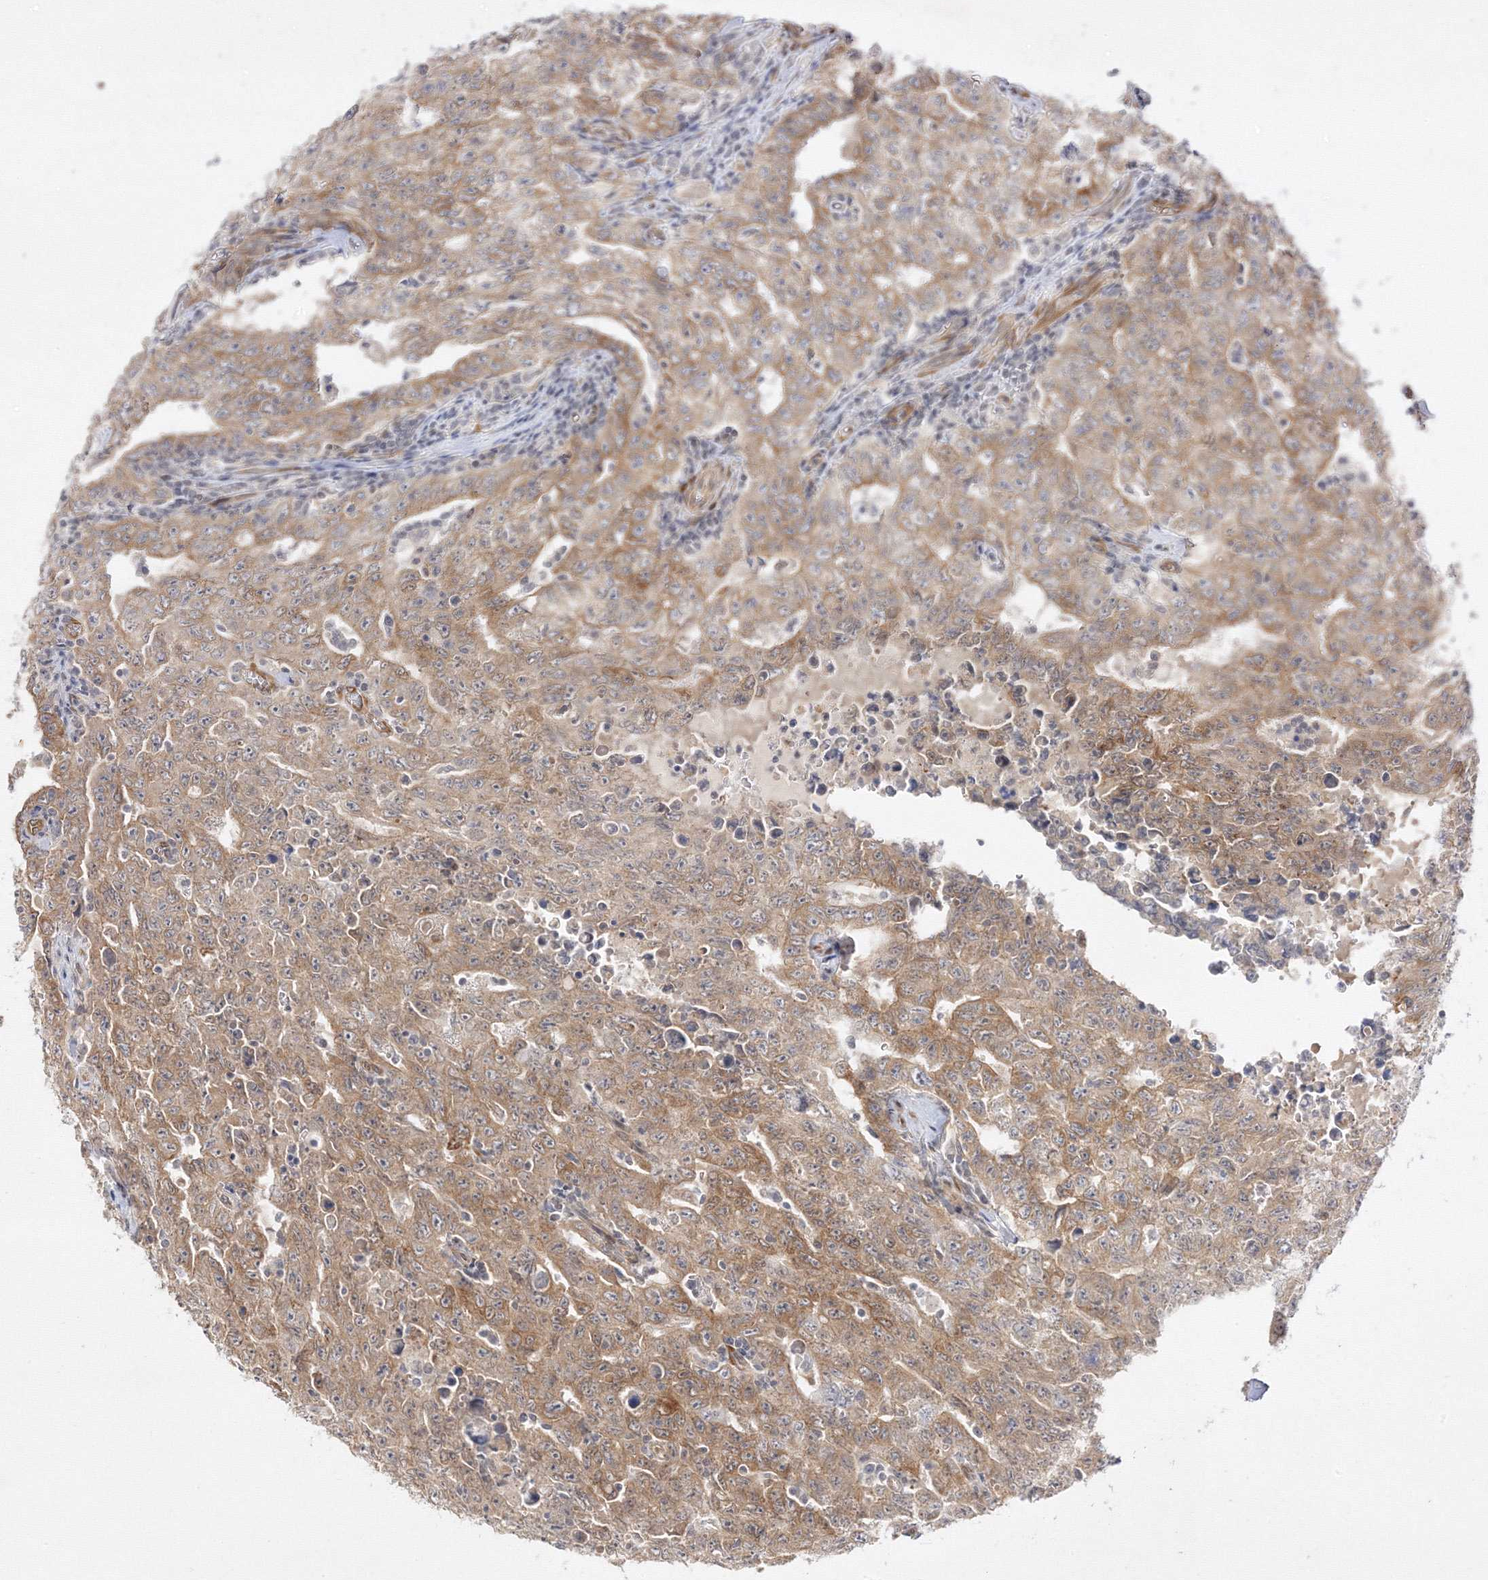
{"staining": {"intensity": "moderate", "quantity": ">75%", "location": "cytoplasmic/membranous"}, "tissue": "testis cancer", "cell_type": "Tumor cells", "image_type": "cancer", "snomed": [{"axis": "morphology", "description": "Carcinoma, Embryonal, NOS"}, {"axis": "topography", "description": "Testis"}], "caption": "Immunohistochemistry (IHC) photomicrograph of neoplastic tissue: testis cancer stained using IHC shows medium levels of moderate protein expression localized specifically in the cytoplasmic/membranous of tumor cells, appearing as a cytoplasmic/membranous brown color.", "gene": "C2CD2", "patient": {"sex": "male", "age": 26}}